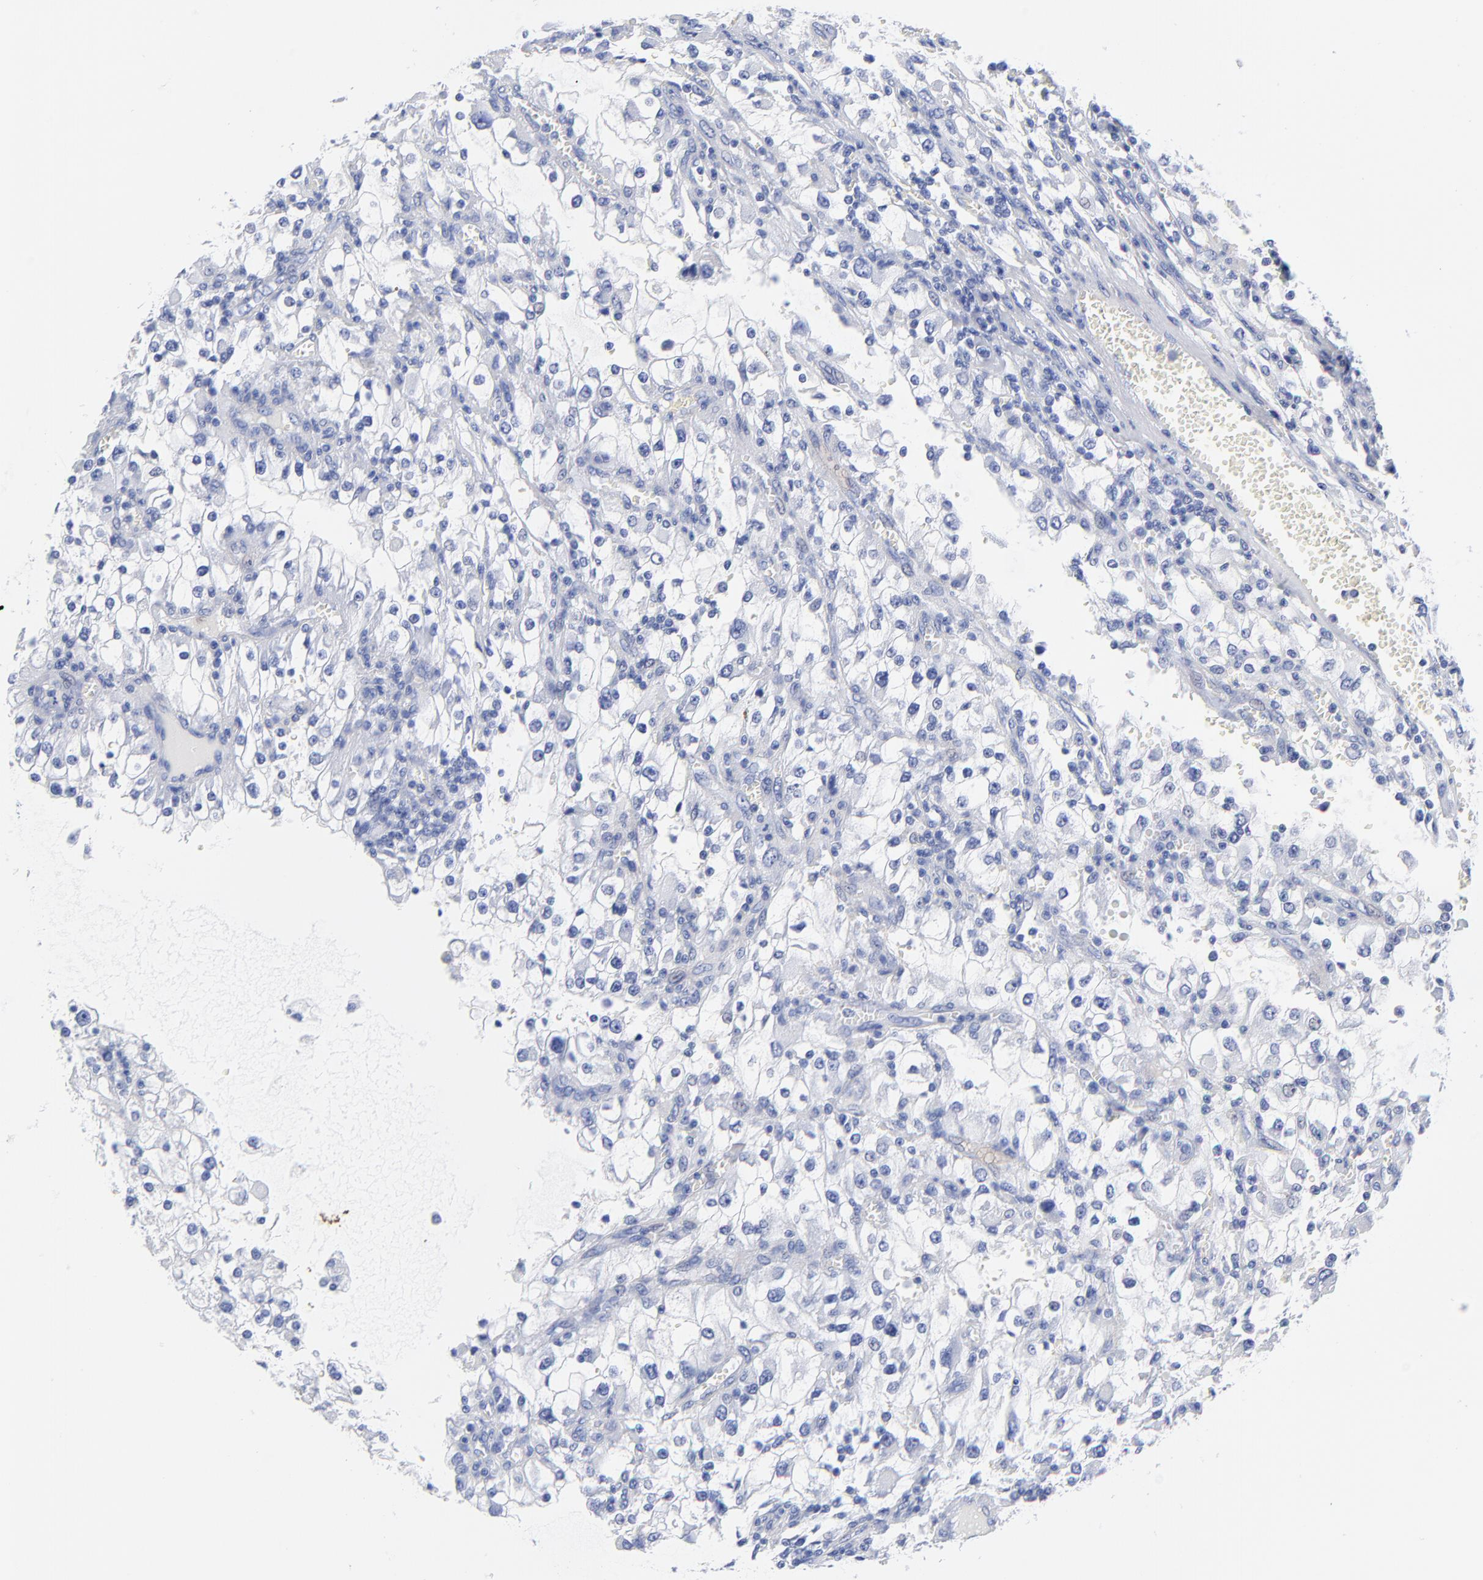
{"staining": {"intensity": "negative", "quantity": "none", "location": "none"}, "tissue": "renal cancer", "cell_type": "Tumor cells", "image_type": "cancer", "snomed": [{"axis": "morphology", "description": "Adenocarcinoma, NOS"}, {"axis": "topography", "description": "Kidney"}], "caption": "The IHC image has no significant expression in tumor cells of renal adenocarcinoma tissue.", "gene": "ACY1", "patient": {"sex": "female", "age": 52}}